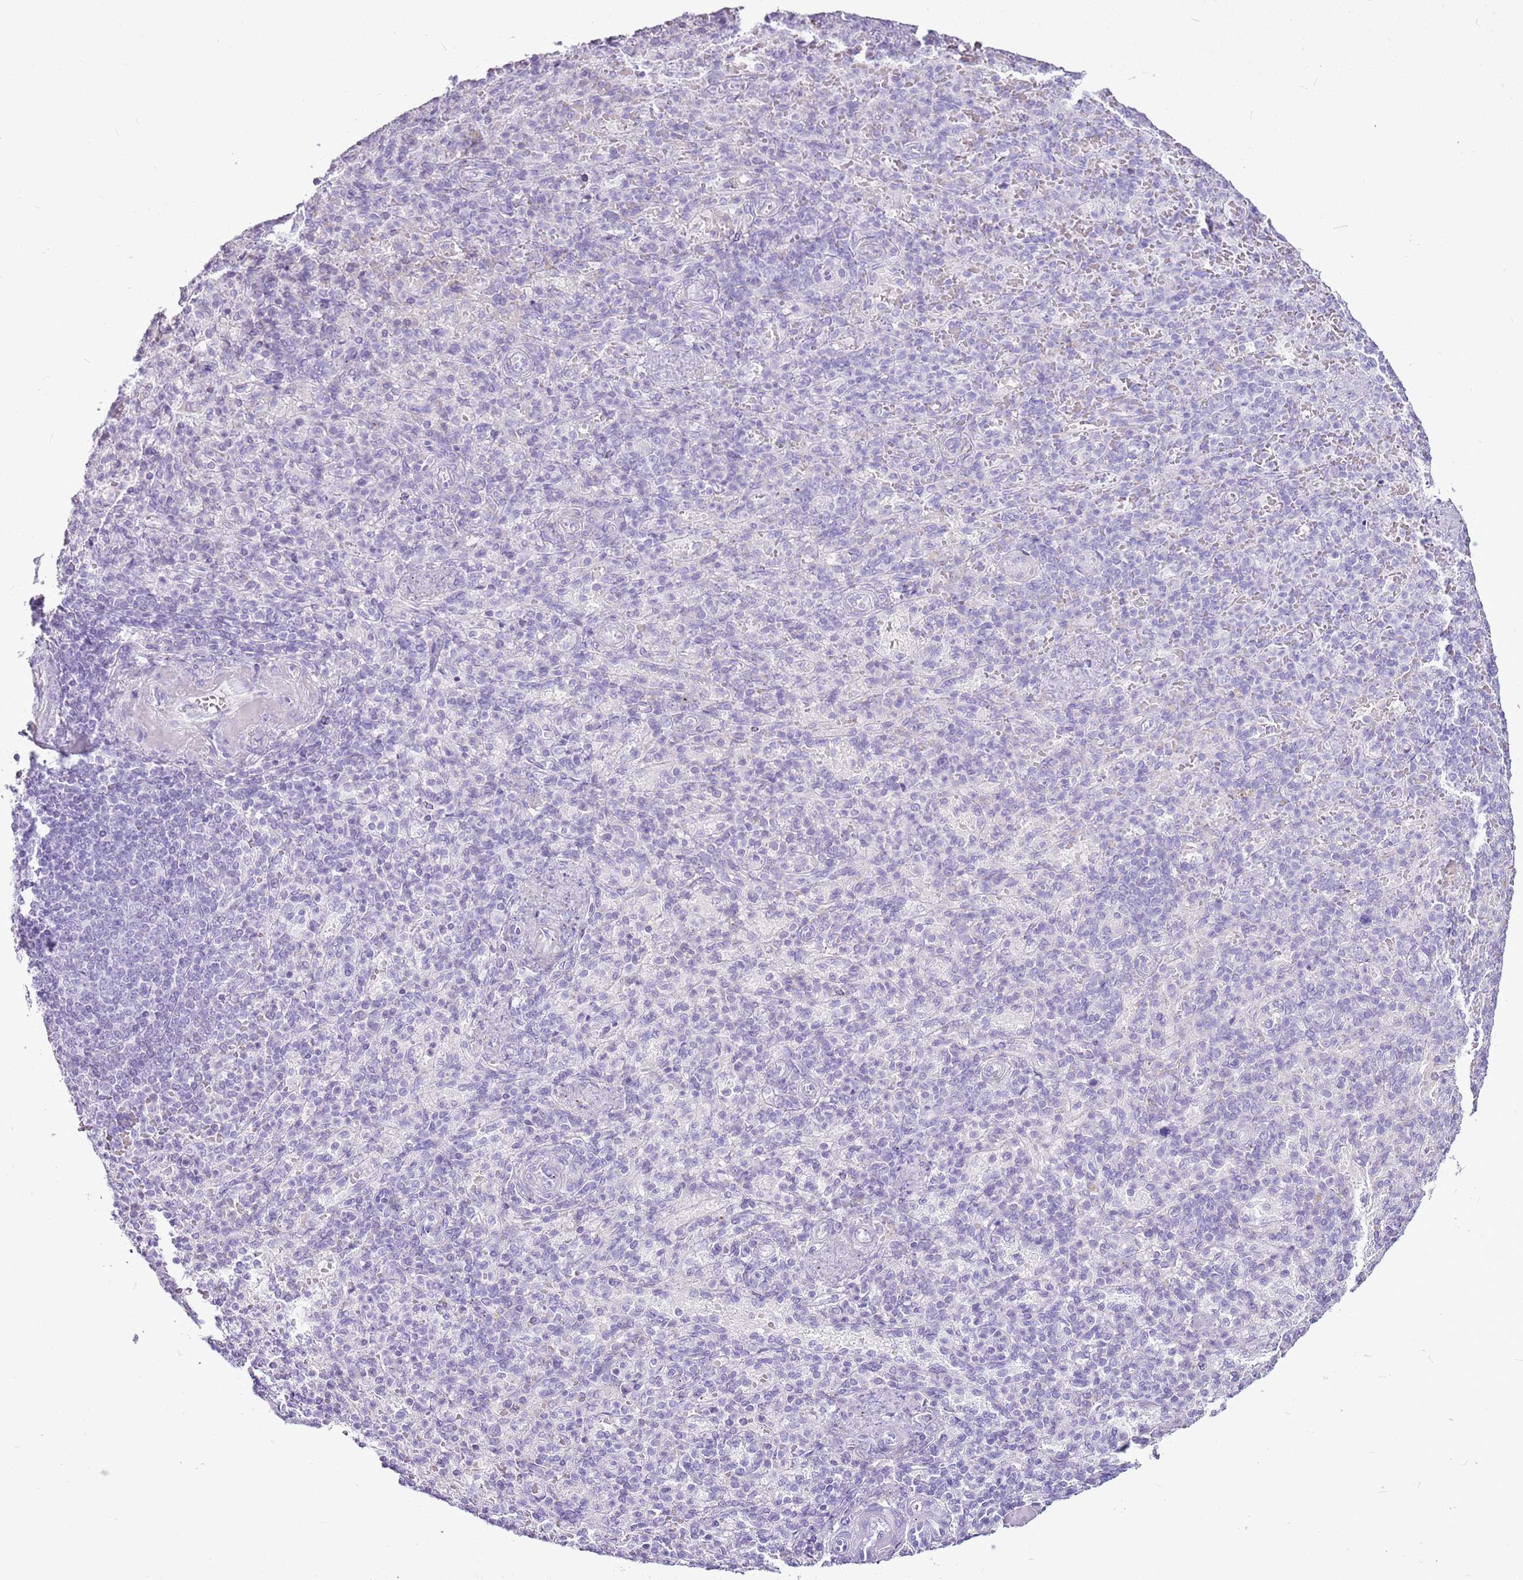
{"staining": {"intensity": "negative", "quantity": "none", "location": "none"}, "tissue": "spleen", "cell_type": "Cells in red pulp", "image_type": "normal", "snomed": [{"axis": "morphology", "description": "Normal tissue, NOS"}, {"axis": "topography", "description": "Spleen"}], "caption": "DAB immunohistochemical staining of unremarkable spleen reveals no significant staining in cells in red pulp.", "gene": "CNFN", "patient": {"sex": "female", "age": 74}}